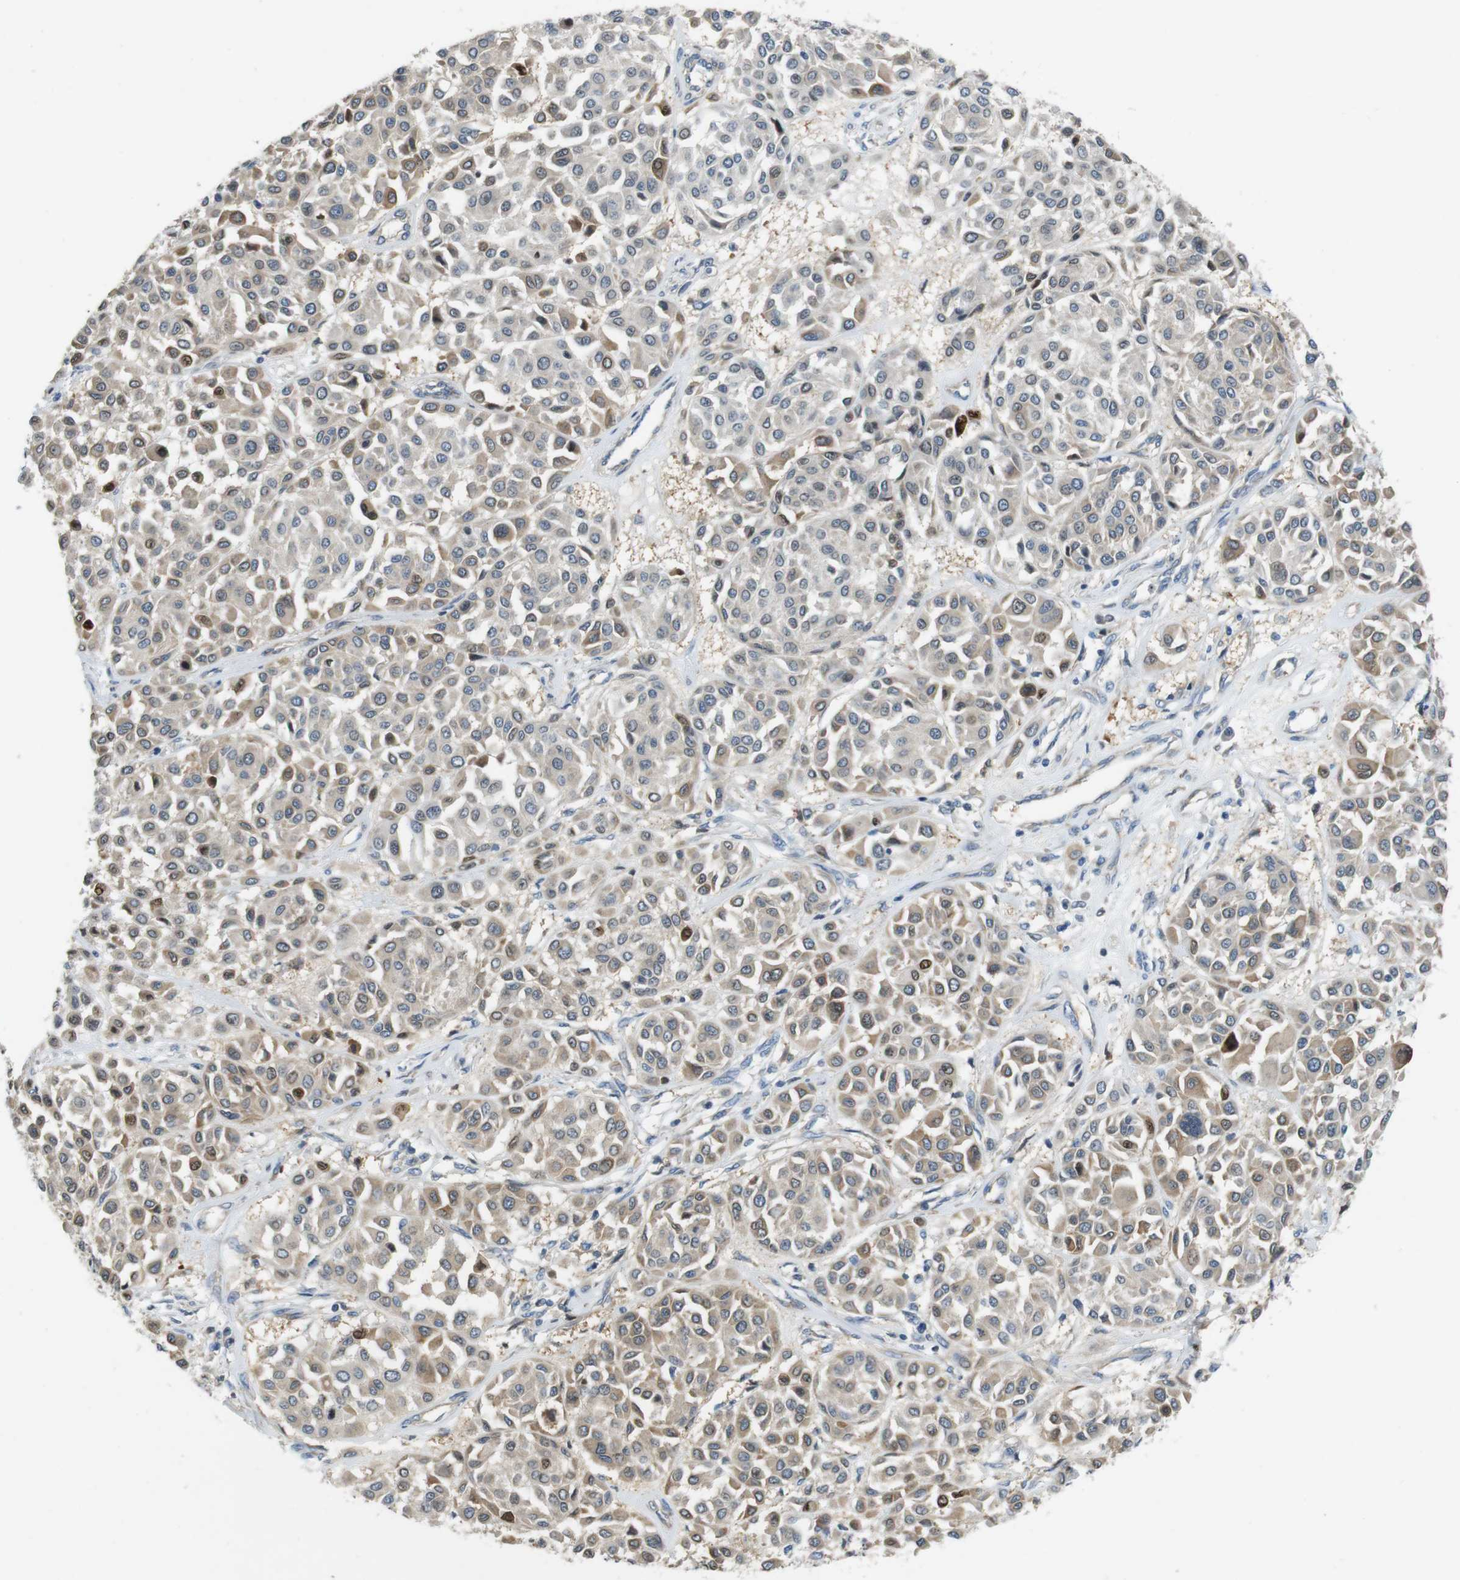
{"staining": {"intensity": "moderate", "quantity": "<25%", "location": "cytoplasmic/membranous,nuclear"}, "tissue": "melanoma", "cell_type": "Tumor cells", "image_type": "cancer", "snomed": [{"axis": "morphology", "description": "Malignant melanoma, Metastatic site"}, {"axis": "topography", "description": "Soft tissue"}], "caption": "Immunohistochemistry (IHC) of human melanoma exhibits low levels of moderate cytoplasmic/membranous and nuclear expression in approximately <25% of tumor cells.", "gene": "PCDH10", "patient": {"sex": "male", "age": 41}}